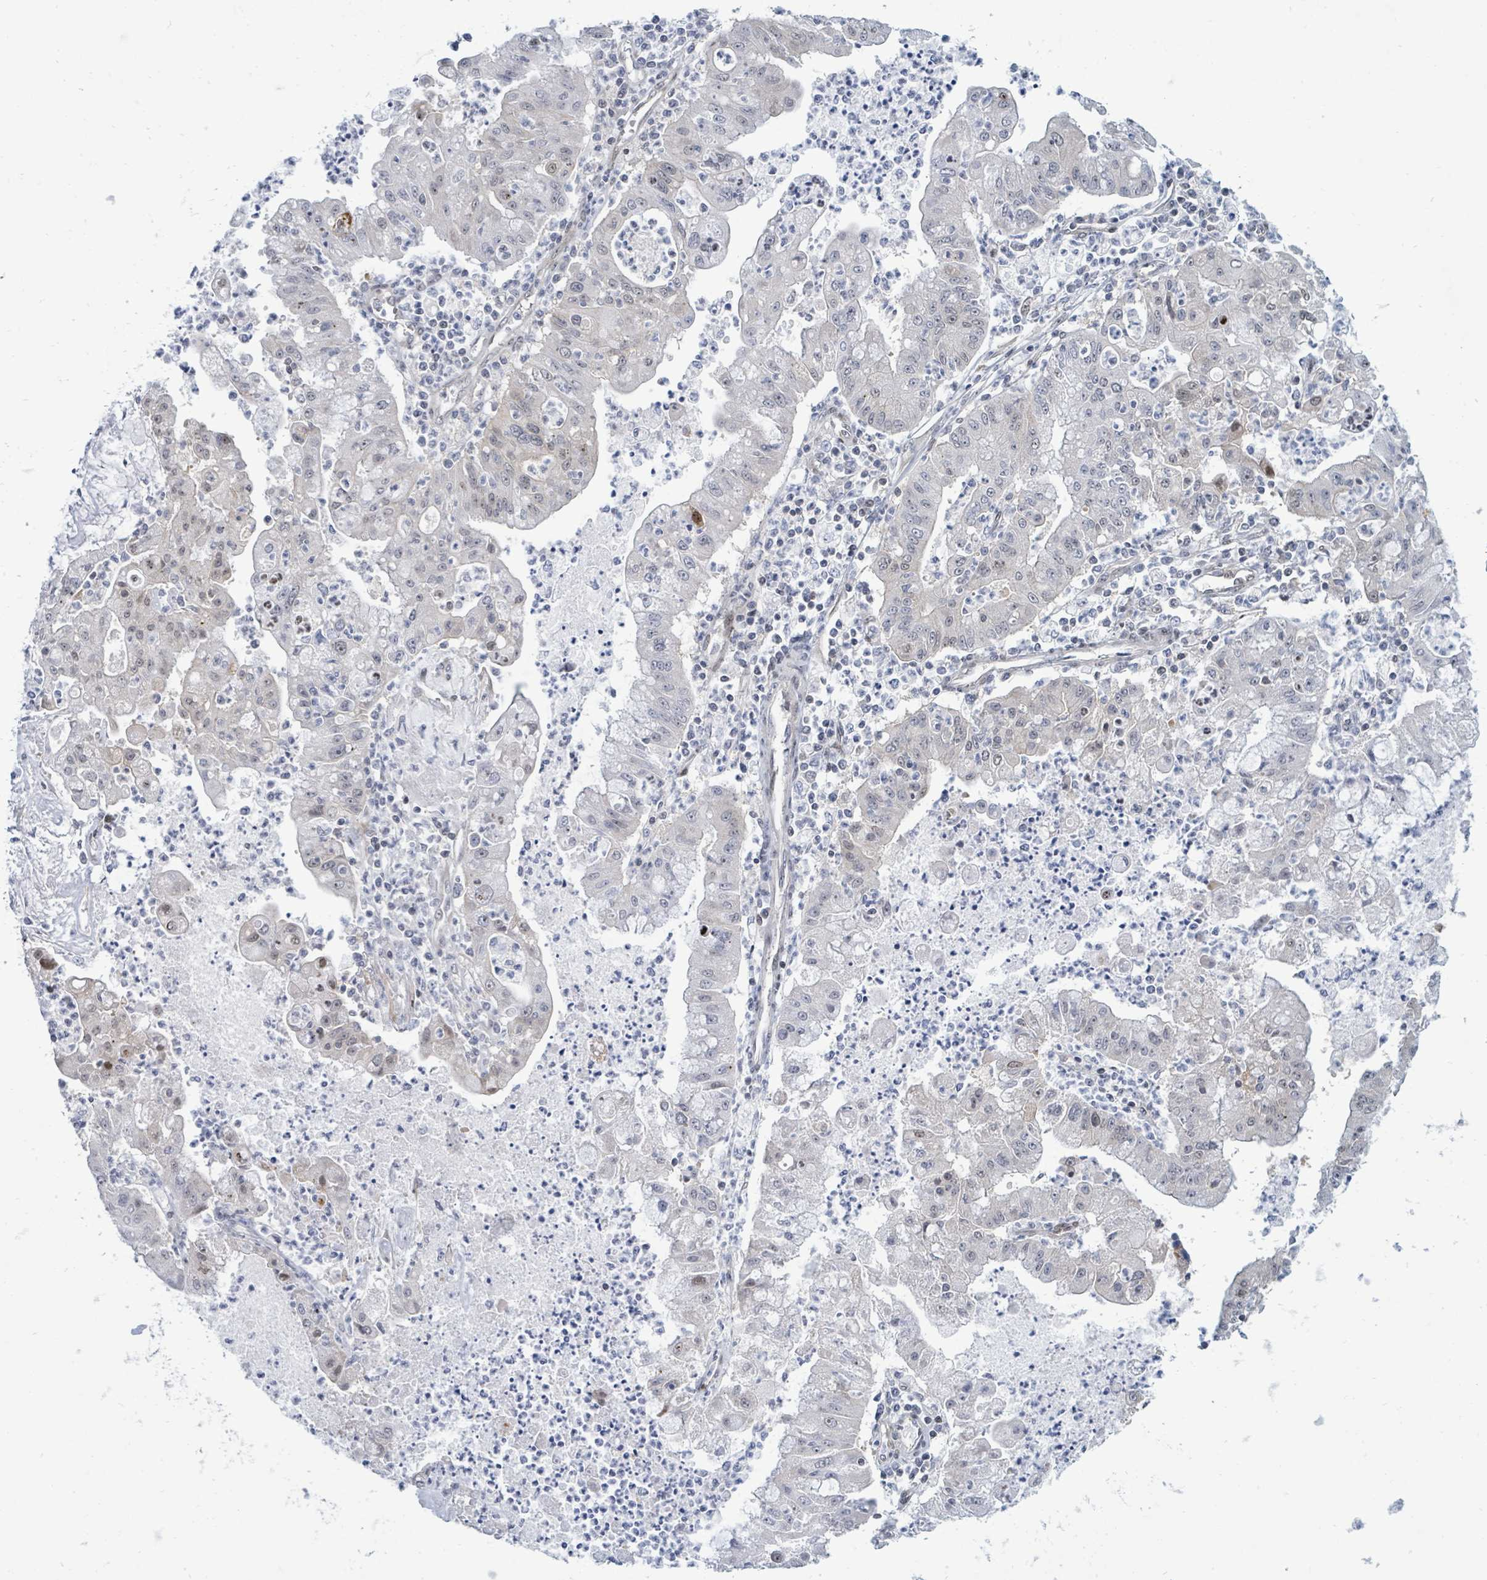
{"staining": {"intensity": "moderate", "quantity": "<25%", "location": "nuclear"}, "tissue": "ovarian cancer", "cell_type": "Tumor cells", "image_type": "cancer", "snomed": [{"axis": "morphology", "description": "Cystadenocarcinoma, mucinous, NOS"}, {"axis": "topography", "description": "Ovary"}], "caption": "High-magnification brightfield microscopy of mucinous cystadenocarcinoma (ovarian) stained with DAB (3,3'-diaminobenzidine) (brown) and counterstained with hematoxylin (blue). tumor cells exhibit moderate nuclear staining is identified in about<25% of cells. (DAB (3,3'-diaminobenzidine) IHC, brown staining for protein, blue staining for nuclei).", "gene": "SUMO4", "patient": {"sex": "female", "age": 70}}